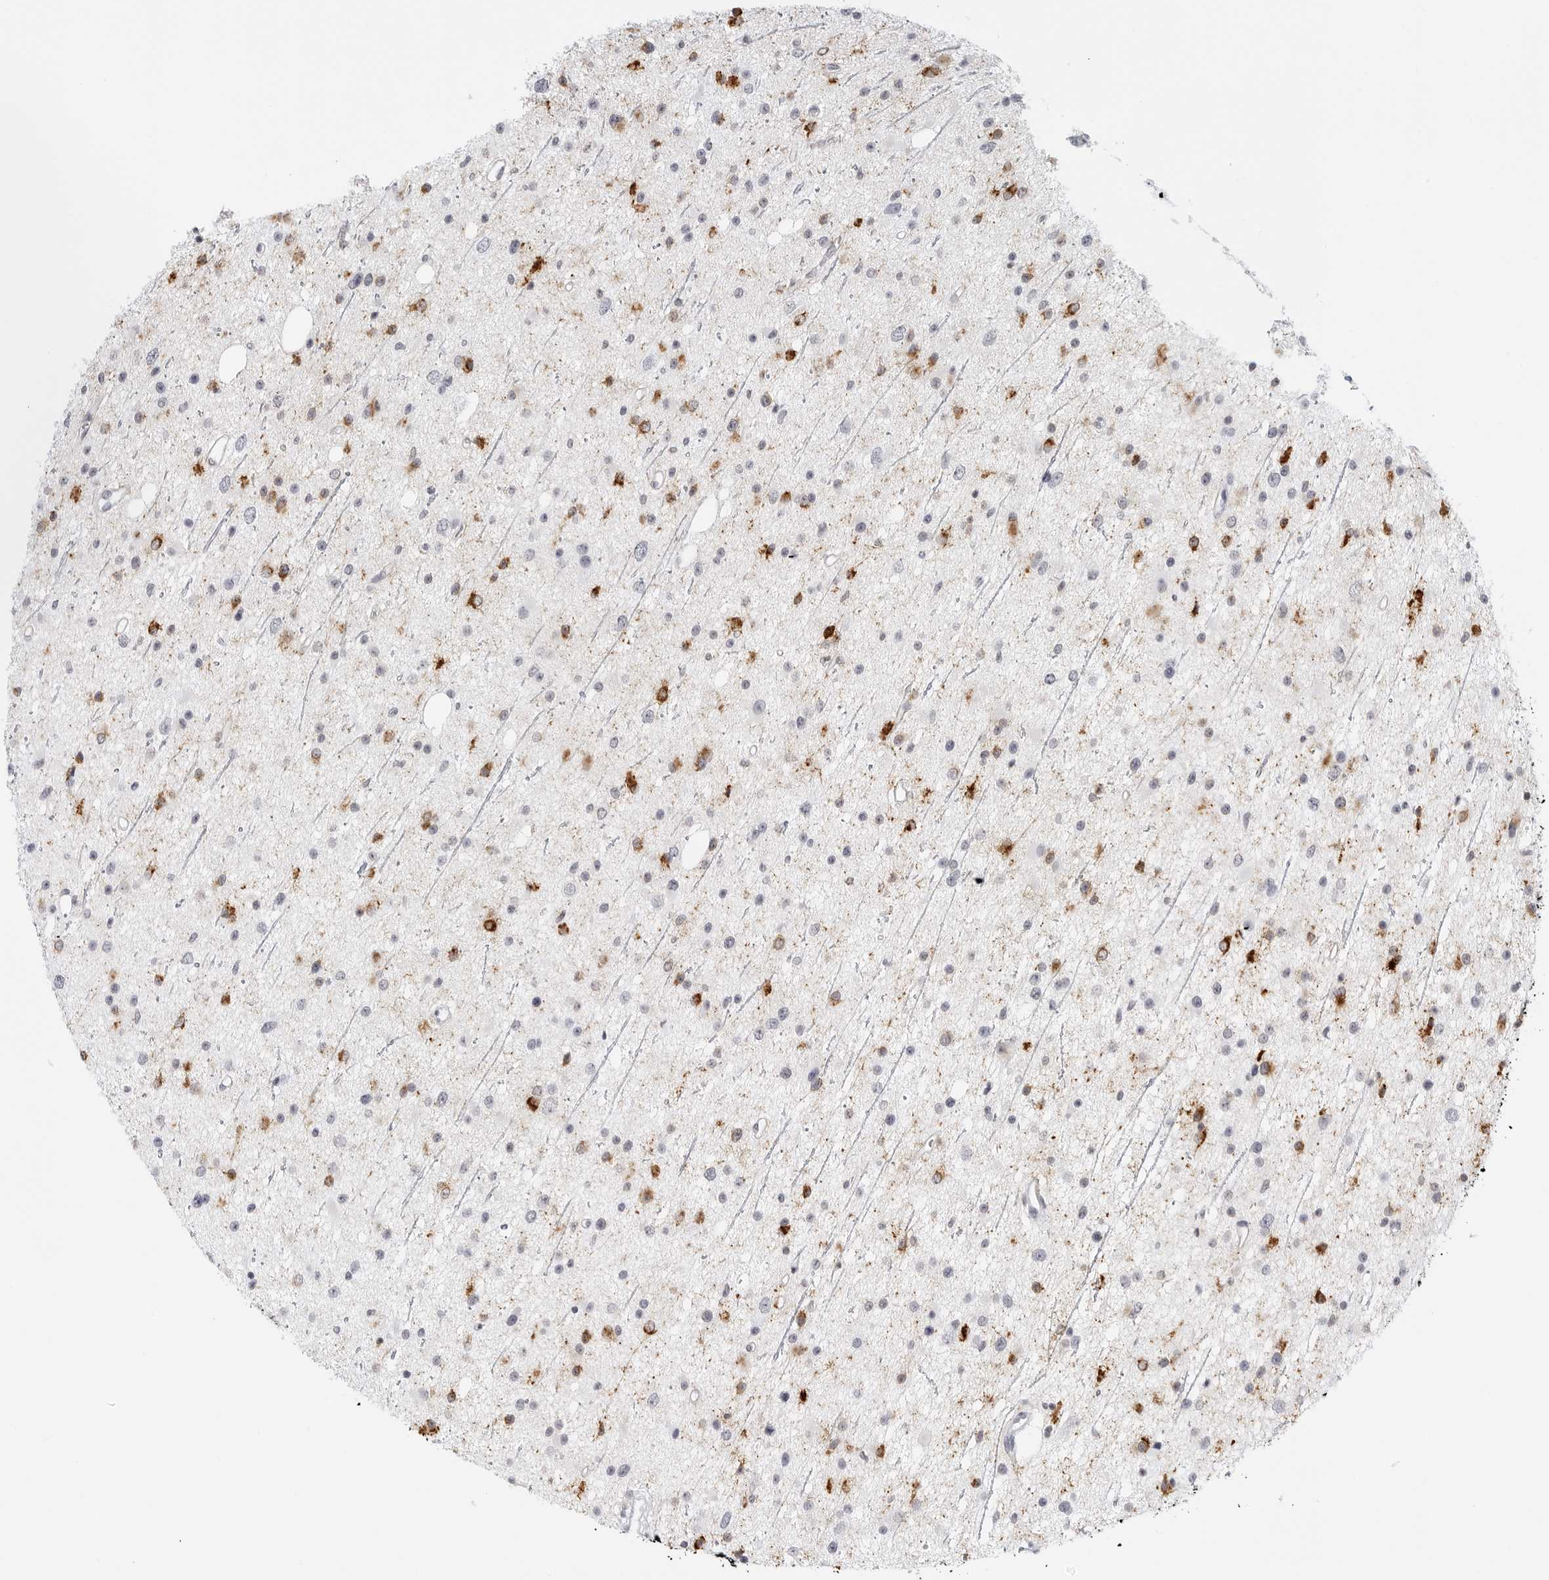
{"staining": {"intensity": "strong", "quantity": "<25%", "location": "cytoplasmic/membranous"}, "tissue": "glioma", "cell_type": "Tumor cells", "image_type": "cancer", "snomed": [{"axis": "morphology", "description": "Glioma, malignant, Low grade"}, {"axis": "topography", "description": "Cerebral cortex"}], "caption": "A brown stain labels strong cytoplasmic/membranous positivity of a protein in glioma tumor cells. (Stains: DAB in brown, nuclei in blue, Microscopy: brightfield microscopy at high magnification).", "gene": "HSPB7", "patient": {"sex": "female", "age": 39}}